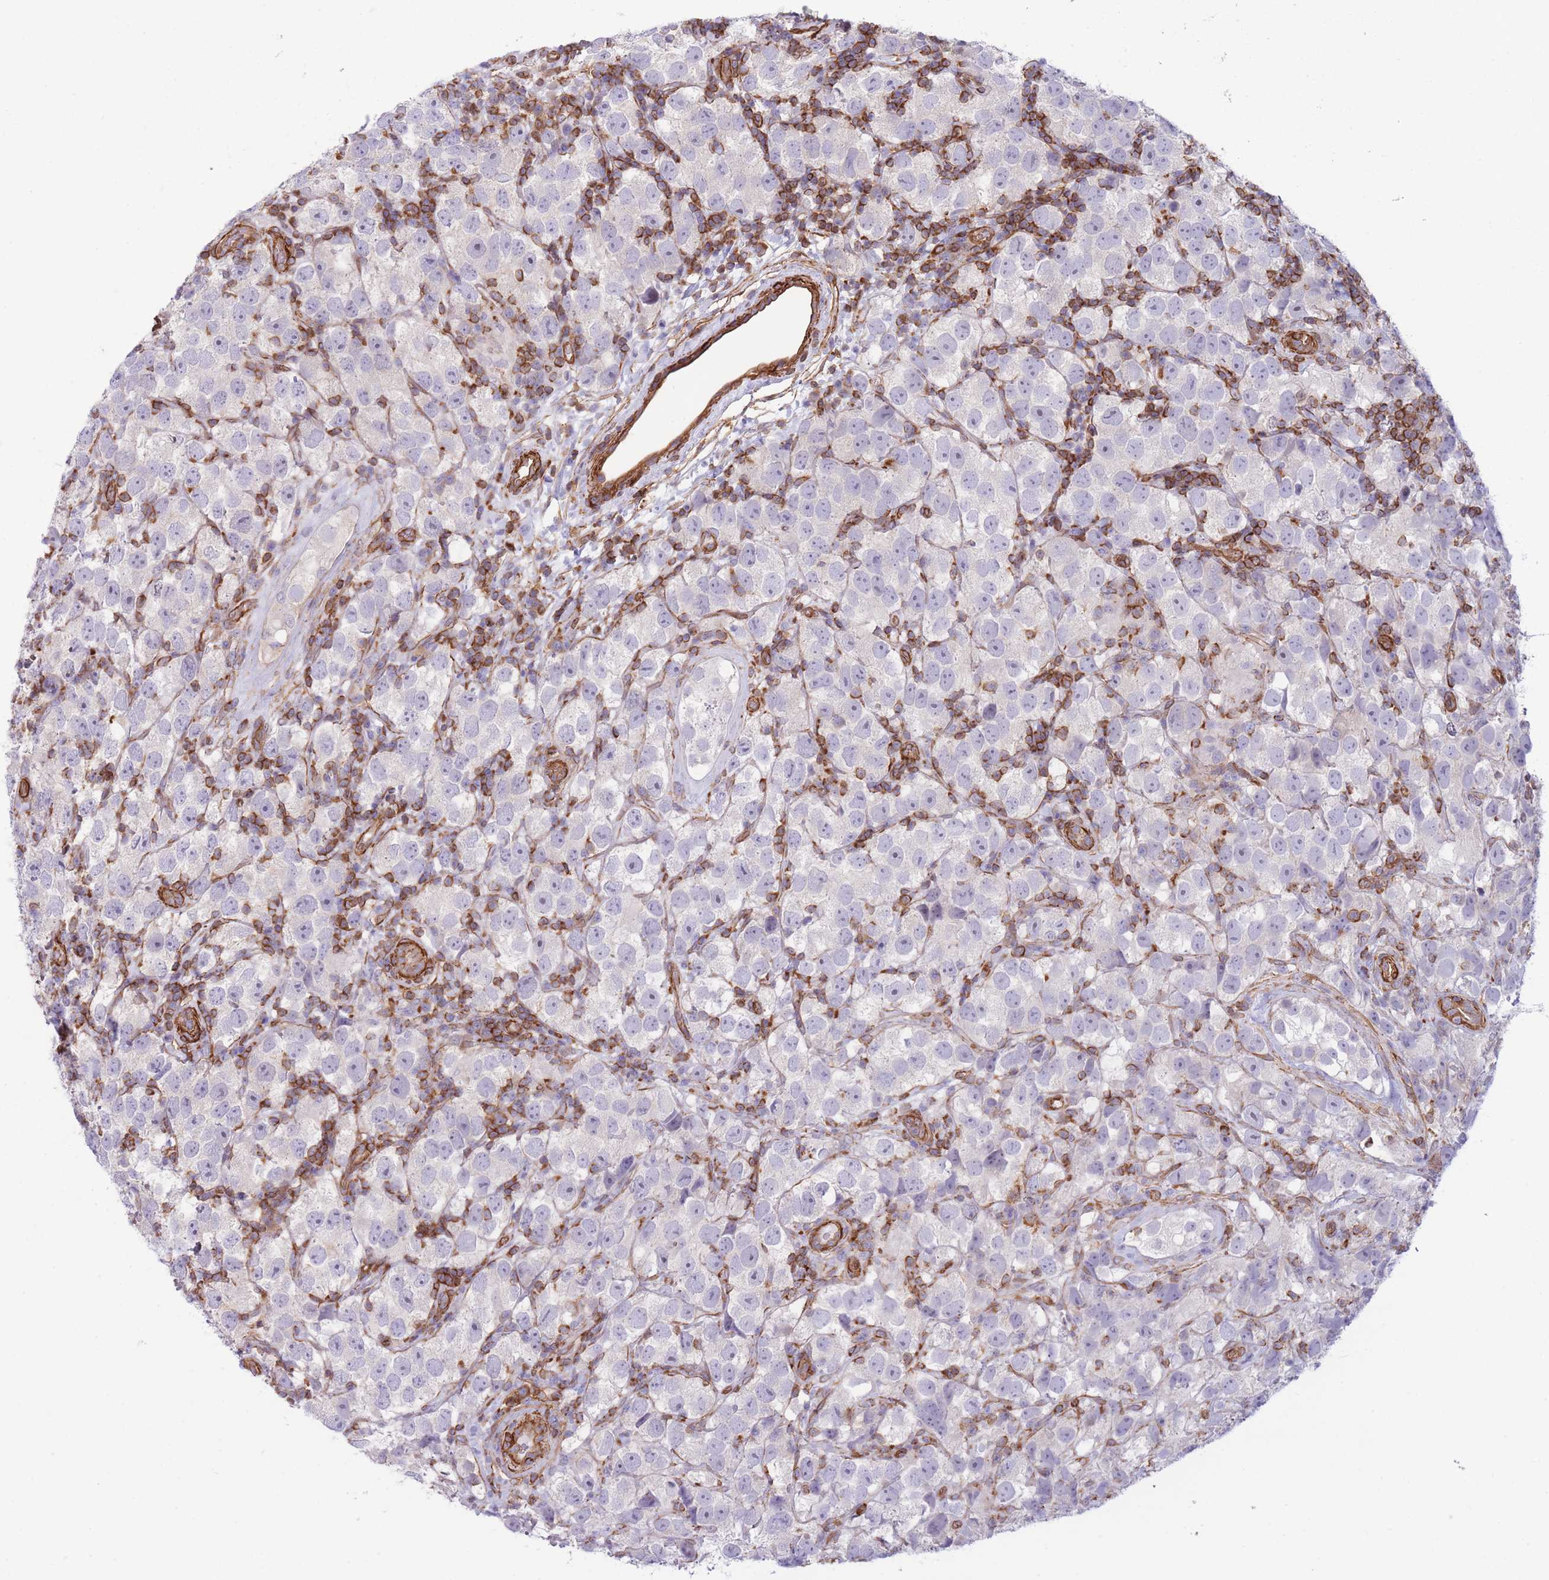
{"staining": {"intensity": "negative", "quantity": "none", "location": "none"}, "tissue": "testis cancer", "cell_type": "Tumor cells", "image_type": "cancer", "snomed": [{"axis": "morphology", "description": "Seminoma, NOS"}, {"axis": "topography", "description": "Testis"}], "caption": "Immunohistochemical staining of seminoma (testis) reveals no significant staining in tumor cells. Nuclei are stained in blue.", "gene": "CDC25B", "patient": {"sex": "male", "age": 26}}